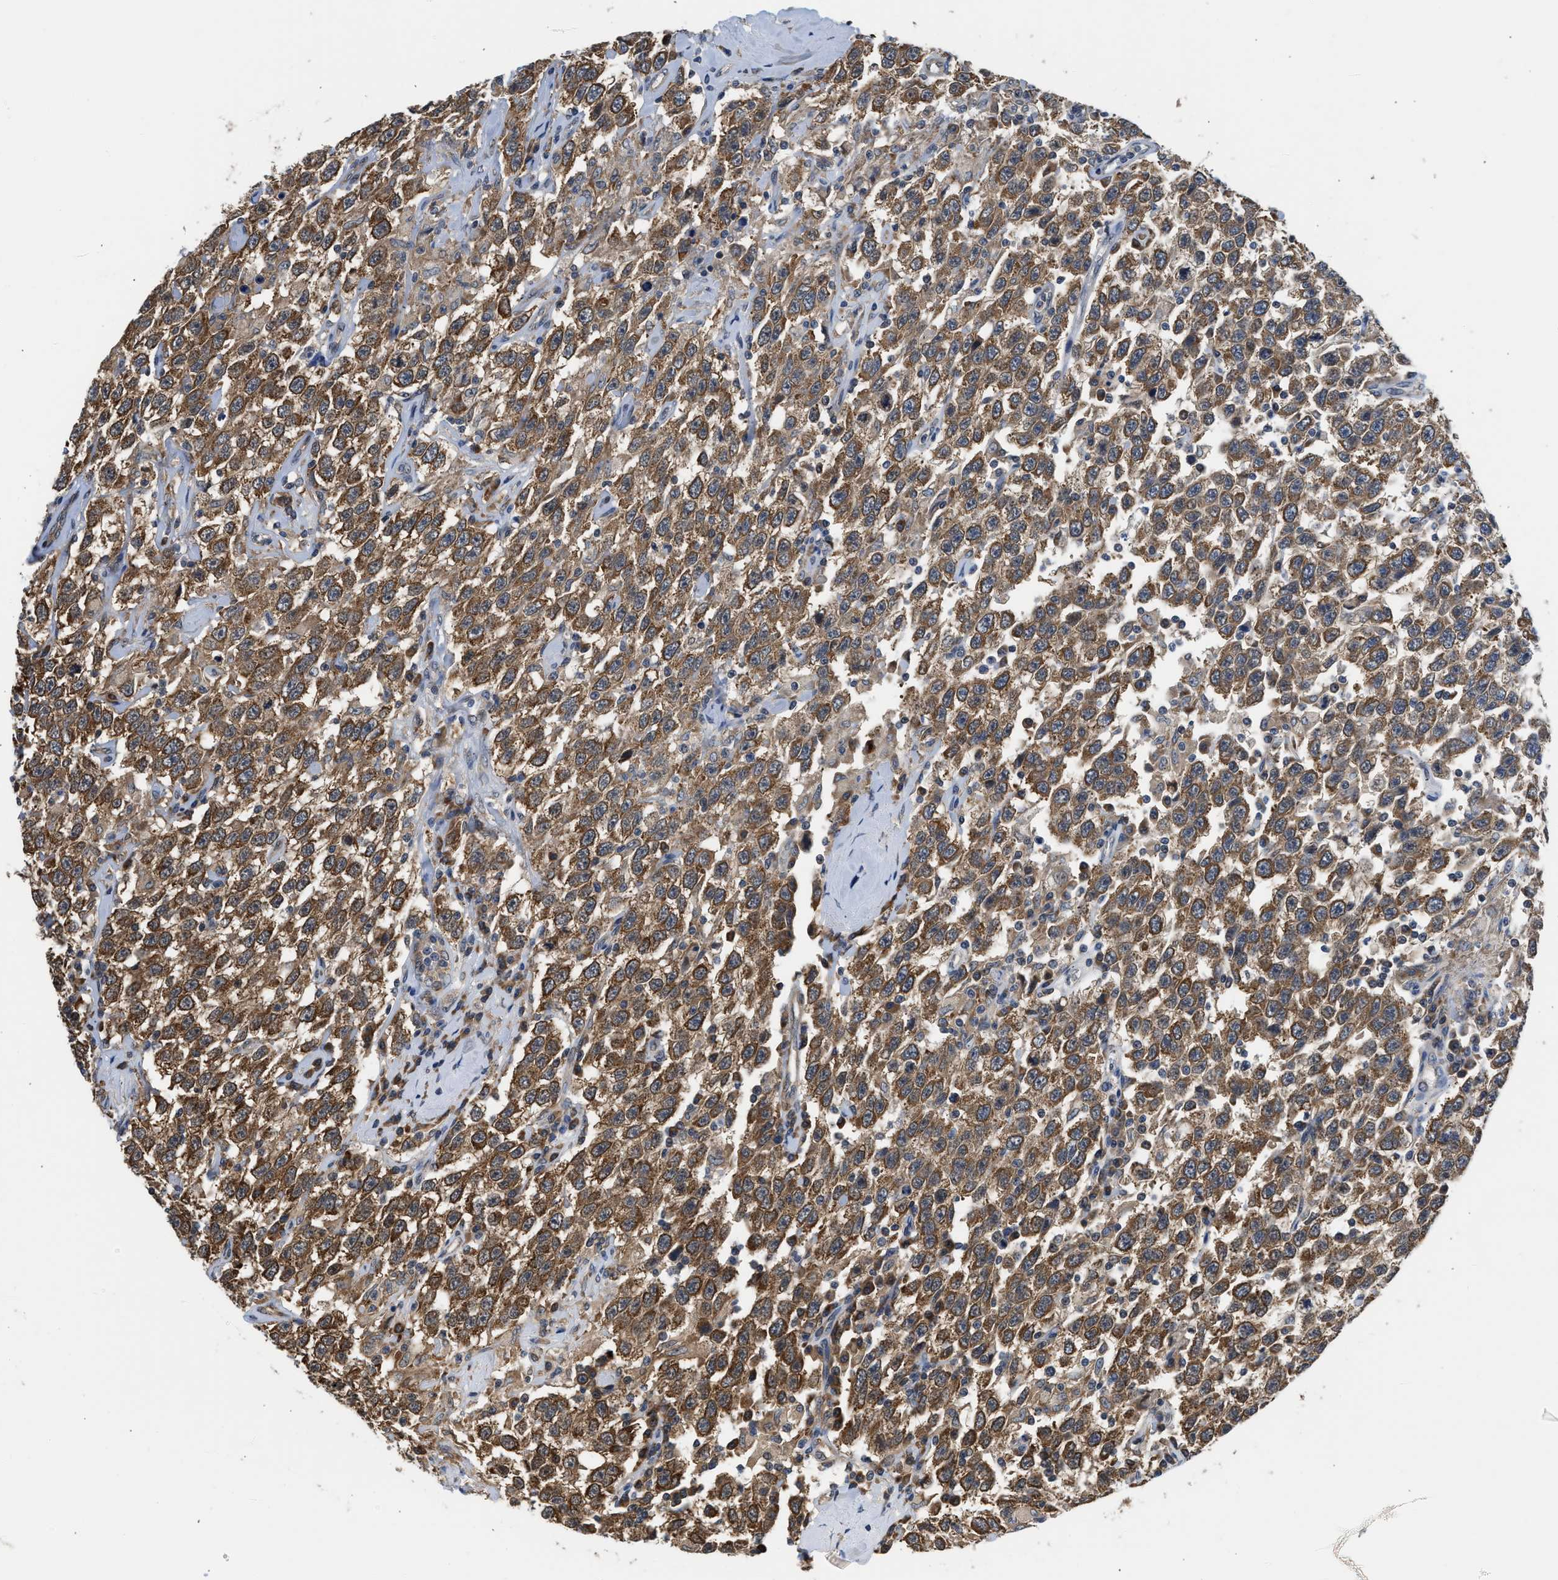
{"staining": {"intensity": "strong", "quantity": ">75%", "location": "cytoplasmic/membranous"}, "tissue": "testis cancer", "cell_type": "Tumor cells", "image_type": "cancer", "snomed": [{"axis": "morphology", "description": "Seminoma, NOS"}, {"axis": "topography", "description": "Testis"}], "caption": "About >75% of tumor cells in seminoma (testis) display strong cytoplasmic/membranous protein positivity as visualized by brown immunohistochemical staining.", "gene": "POLG2", "patient": {"sex": "male", "age": 41}}